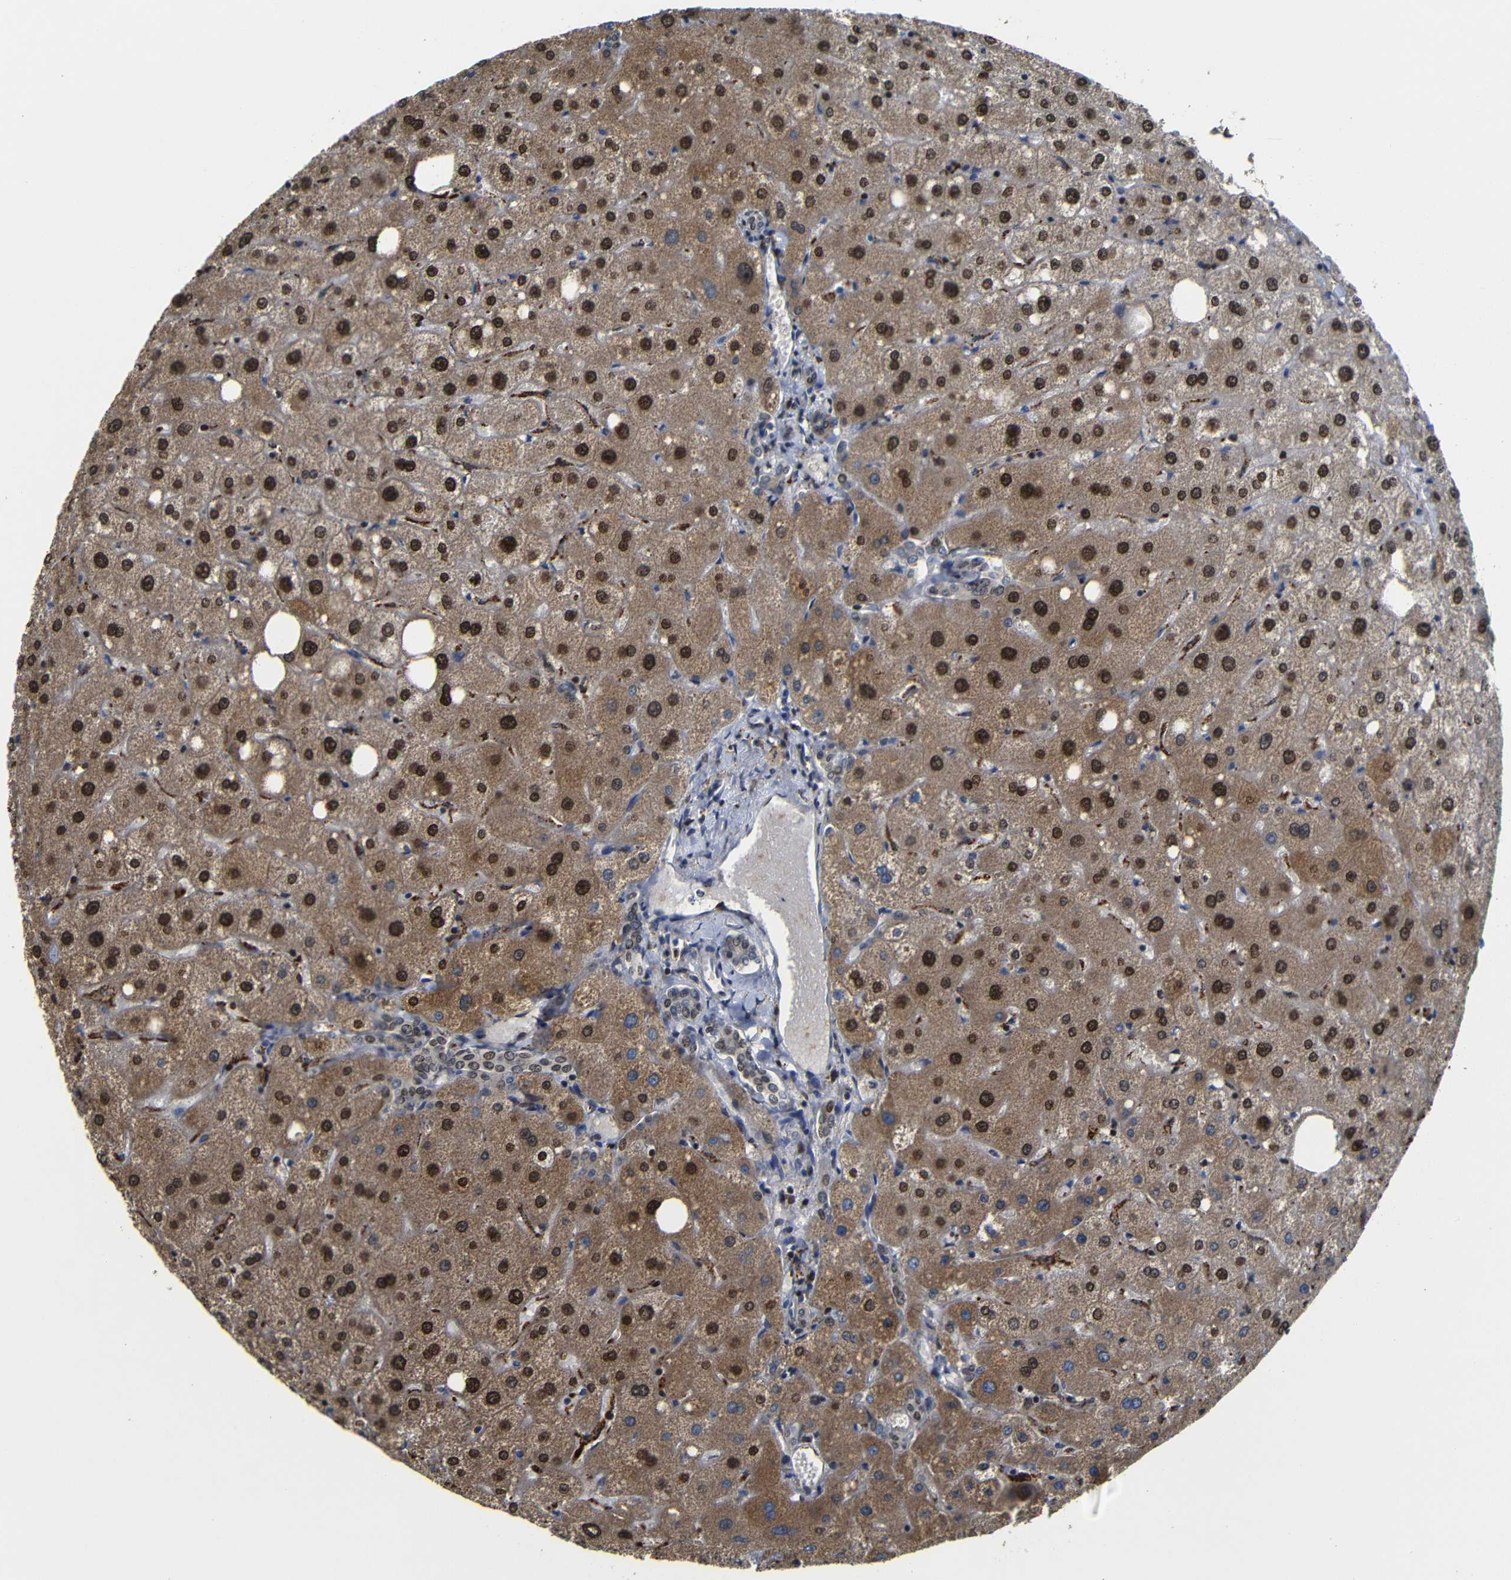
{"staining": {"intensity": "weak", "quantity": "25%-75%", "location": "nuclear"}, "tissue": "liver", "cell_type": "Cholangiocytes", "image_type": "normal", "snomed": [{"axis": "morphology", "description": "Normal tissue, NOS"}, {"axis": "topography", "description": "Liver"}], "caption": "Liver stained with DAB immunohistochemistry demonstrates low levels of weak nuclear positivity in approximately 25%-75% of cholangiocytes.", "gene": "MYC", "patient": {"sex": "male", "age": 73}}